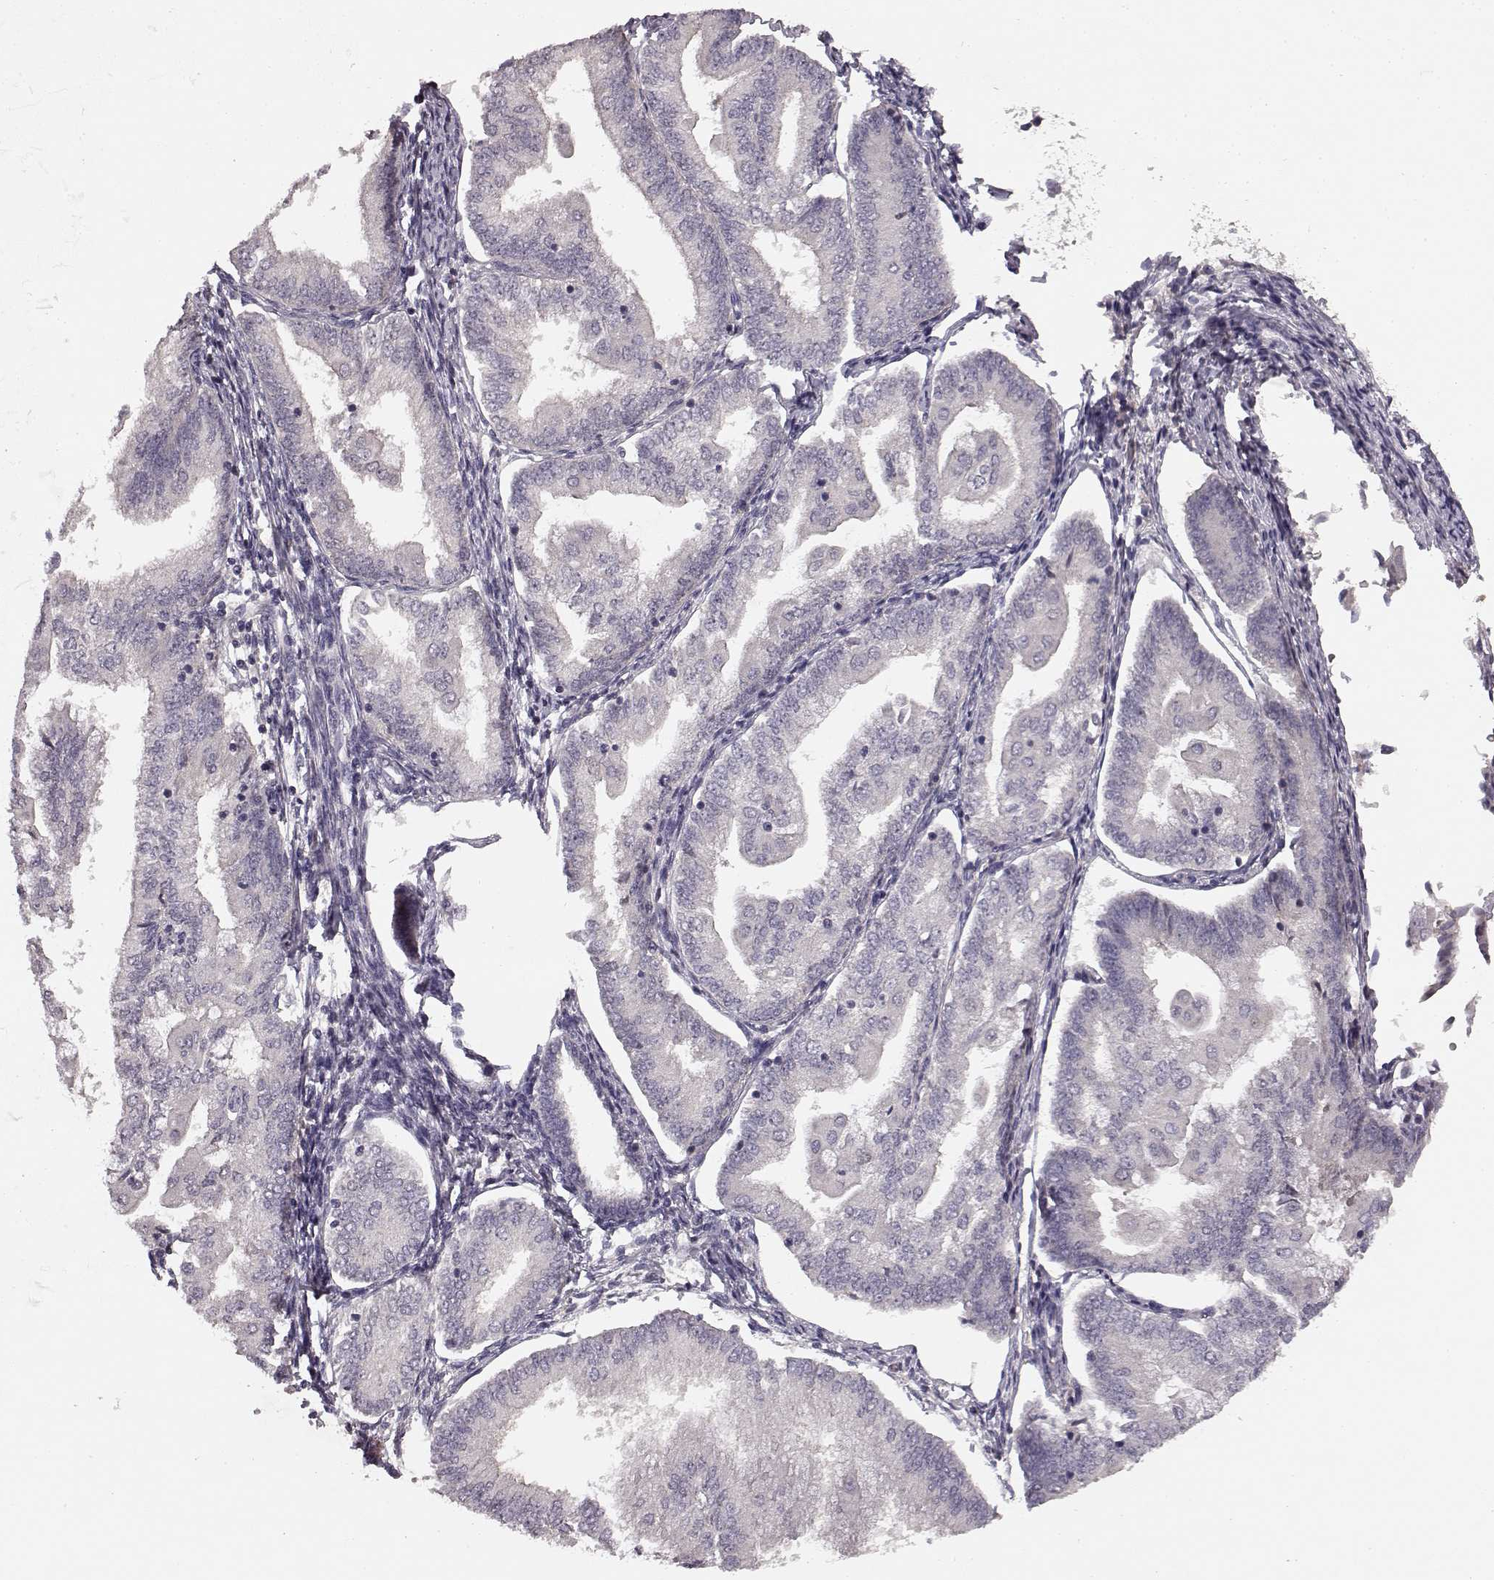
{"staining": {"intensity": "negative", "quantity": "none", "location": "none"}, "tissue": "endometrial cancer", "cell_type": "Tumor cells", "image_type": "cancer", "snomed": [{"axis": "morphology", "description": "Adenocarcinoma, NOS"}, {"axis": "topography", "description": "Endometrium"}], "caption": "The photomicrograph reveals no staining of tumor cells in endometrial cancer (adenocarcinoma). (DAB IHC with hematoxylin counter stain).", "gene": "SLC22A18", "patient": {"sex": "female", "age": 55}}